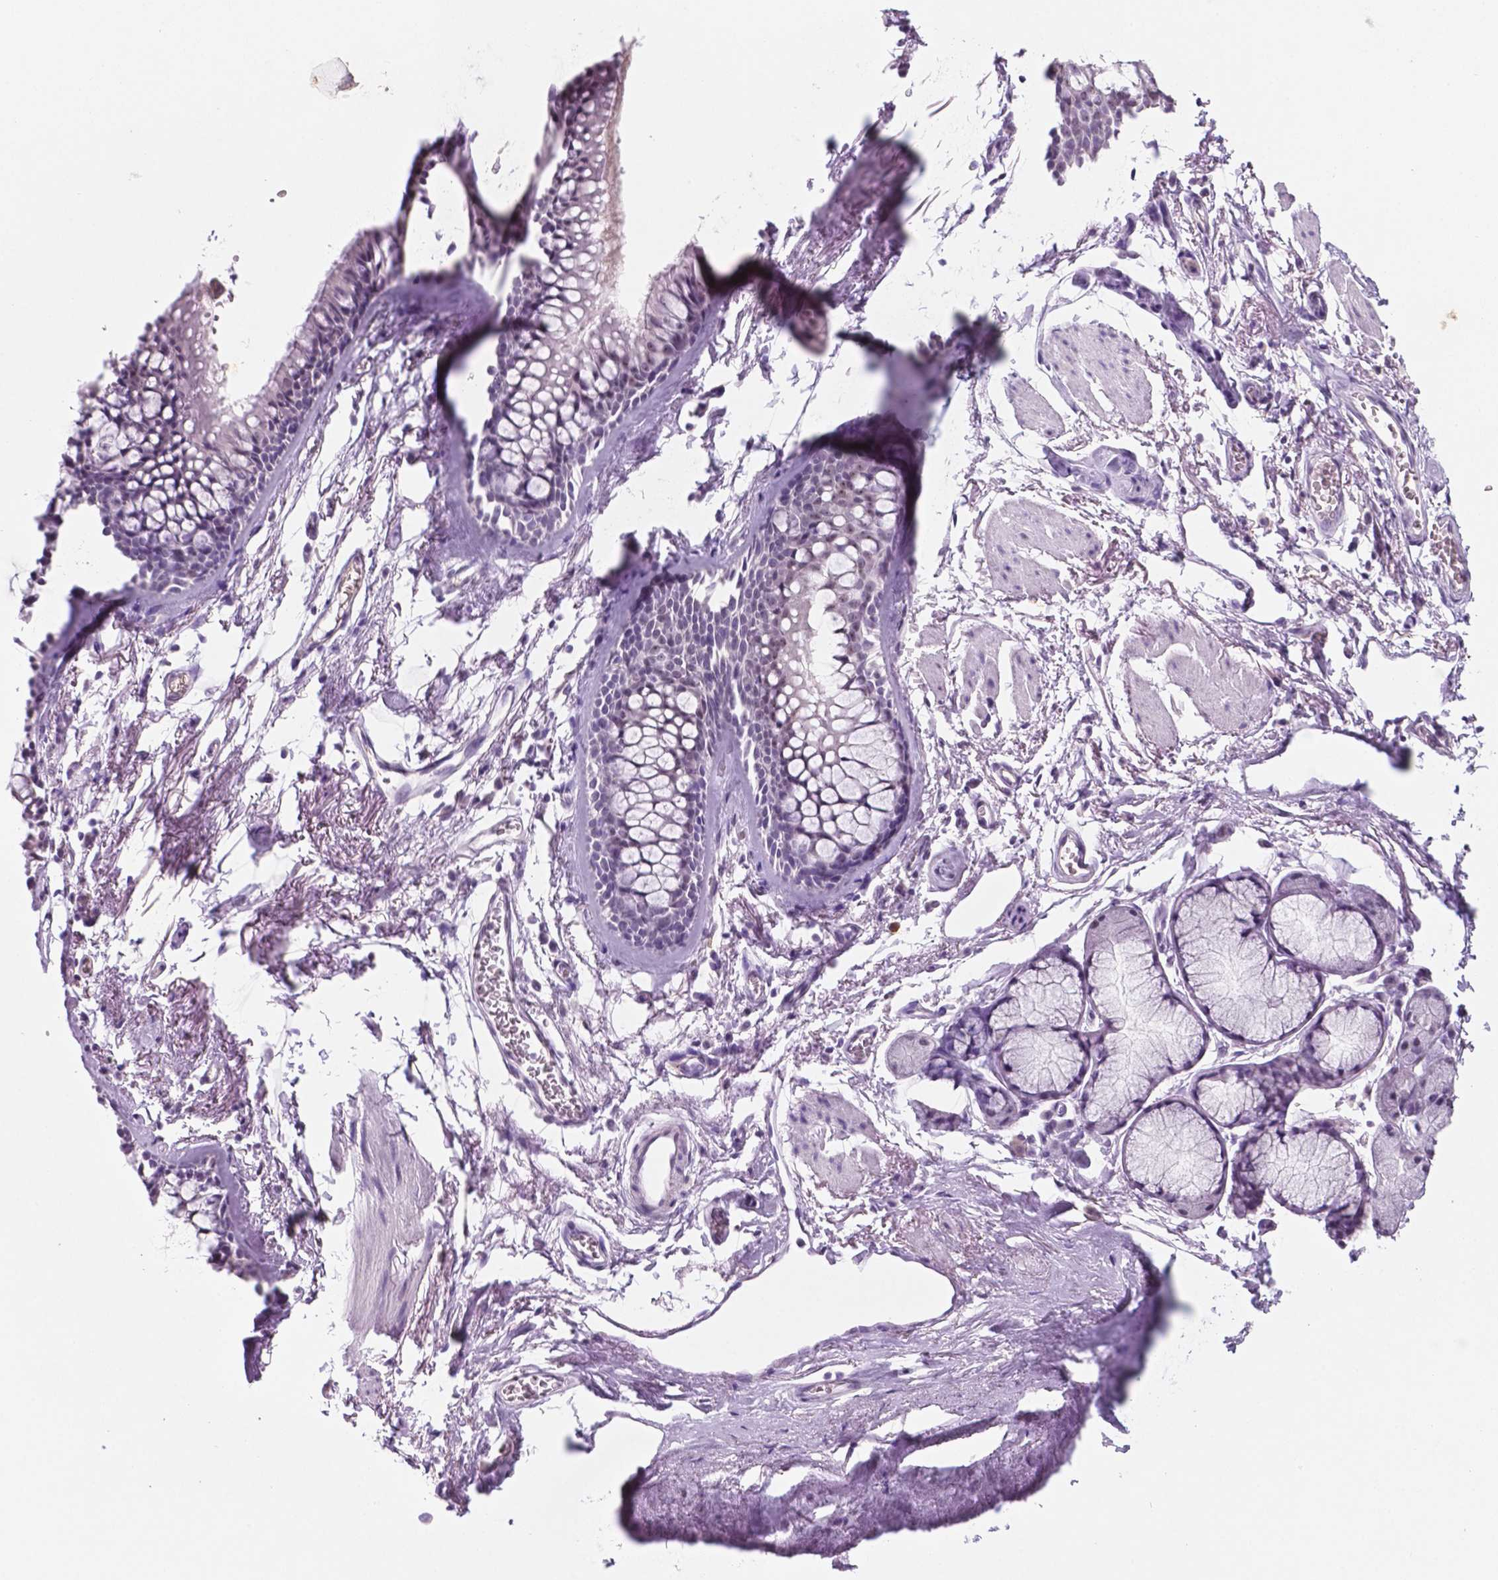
{"staining": {"intensity": "negative", "quantity": "none", "location": "none"}, "tissue": "adipose tissue", "cell_type": "Adipocytes", "image_type": "normal", "snomed": [{"axis": "morphology", "description": "Normal tissue, NOS"}, {"axis": "topography", "description": "Cartilage tissue"}, {"axis": "topography", "description": "Bronchus"}], "caption": "IHC photomicrograph of normal human adipose tissue stained for a protein (brown), which exhibits no positivity in adipocytes.", "gene": "C18orf21", "patient": {"sex": "female", "age": 79}}